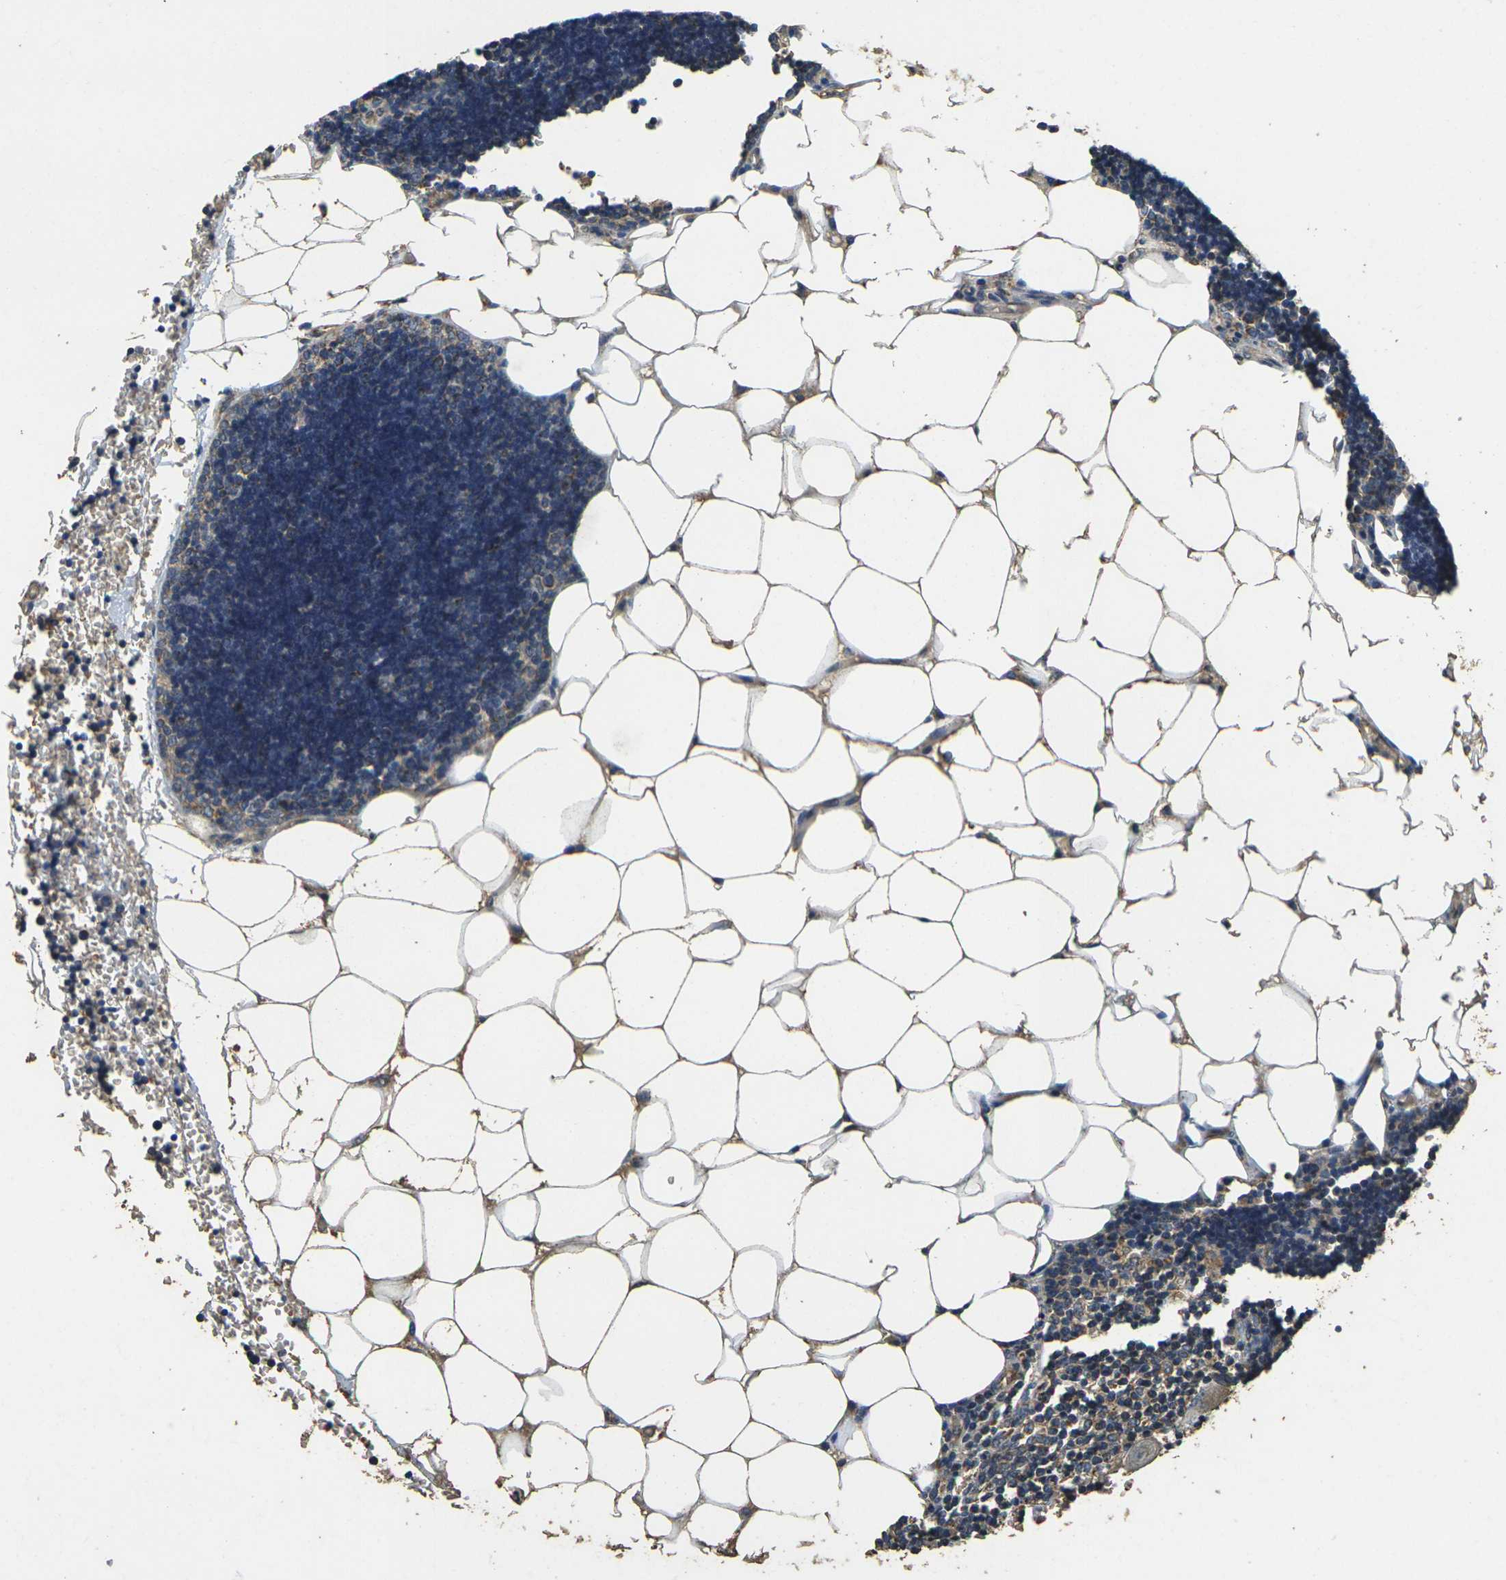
{"staining": {"intensity": "moderate", "quantity": ">75%", "location": "cytoplasmic/membranous"}, "tissue": "lymph node", "cell_type": "Germinal center cells", "image_type": "normal", "snomed": [{"axis": "morphology", "description": "Normal tissue, NOS"}, {"axis": "topography", "description": "Lymph node"}], "caption": "Immunohistochemical staining of unremarkable human lymph node shows >75% levels of moderate cytoplasmic/membranous protein staining in approximately >75% of germinal center cells. The protein of interest is stained brown, and the nuclei are stained in blue (DAB IHC with brightfield microscopy, high magnification).", "gene": "MAPK11", "patient": {"sex": "male", "age": 33}}